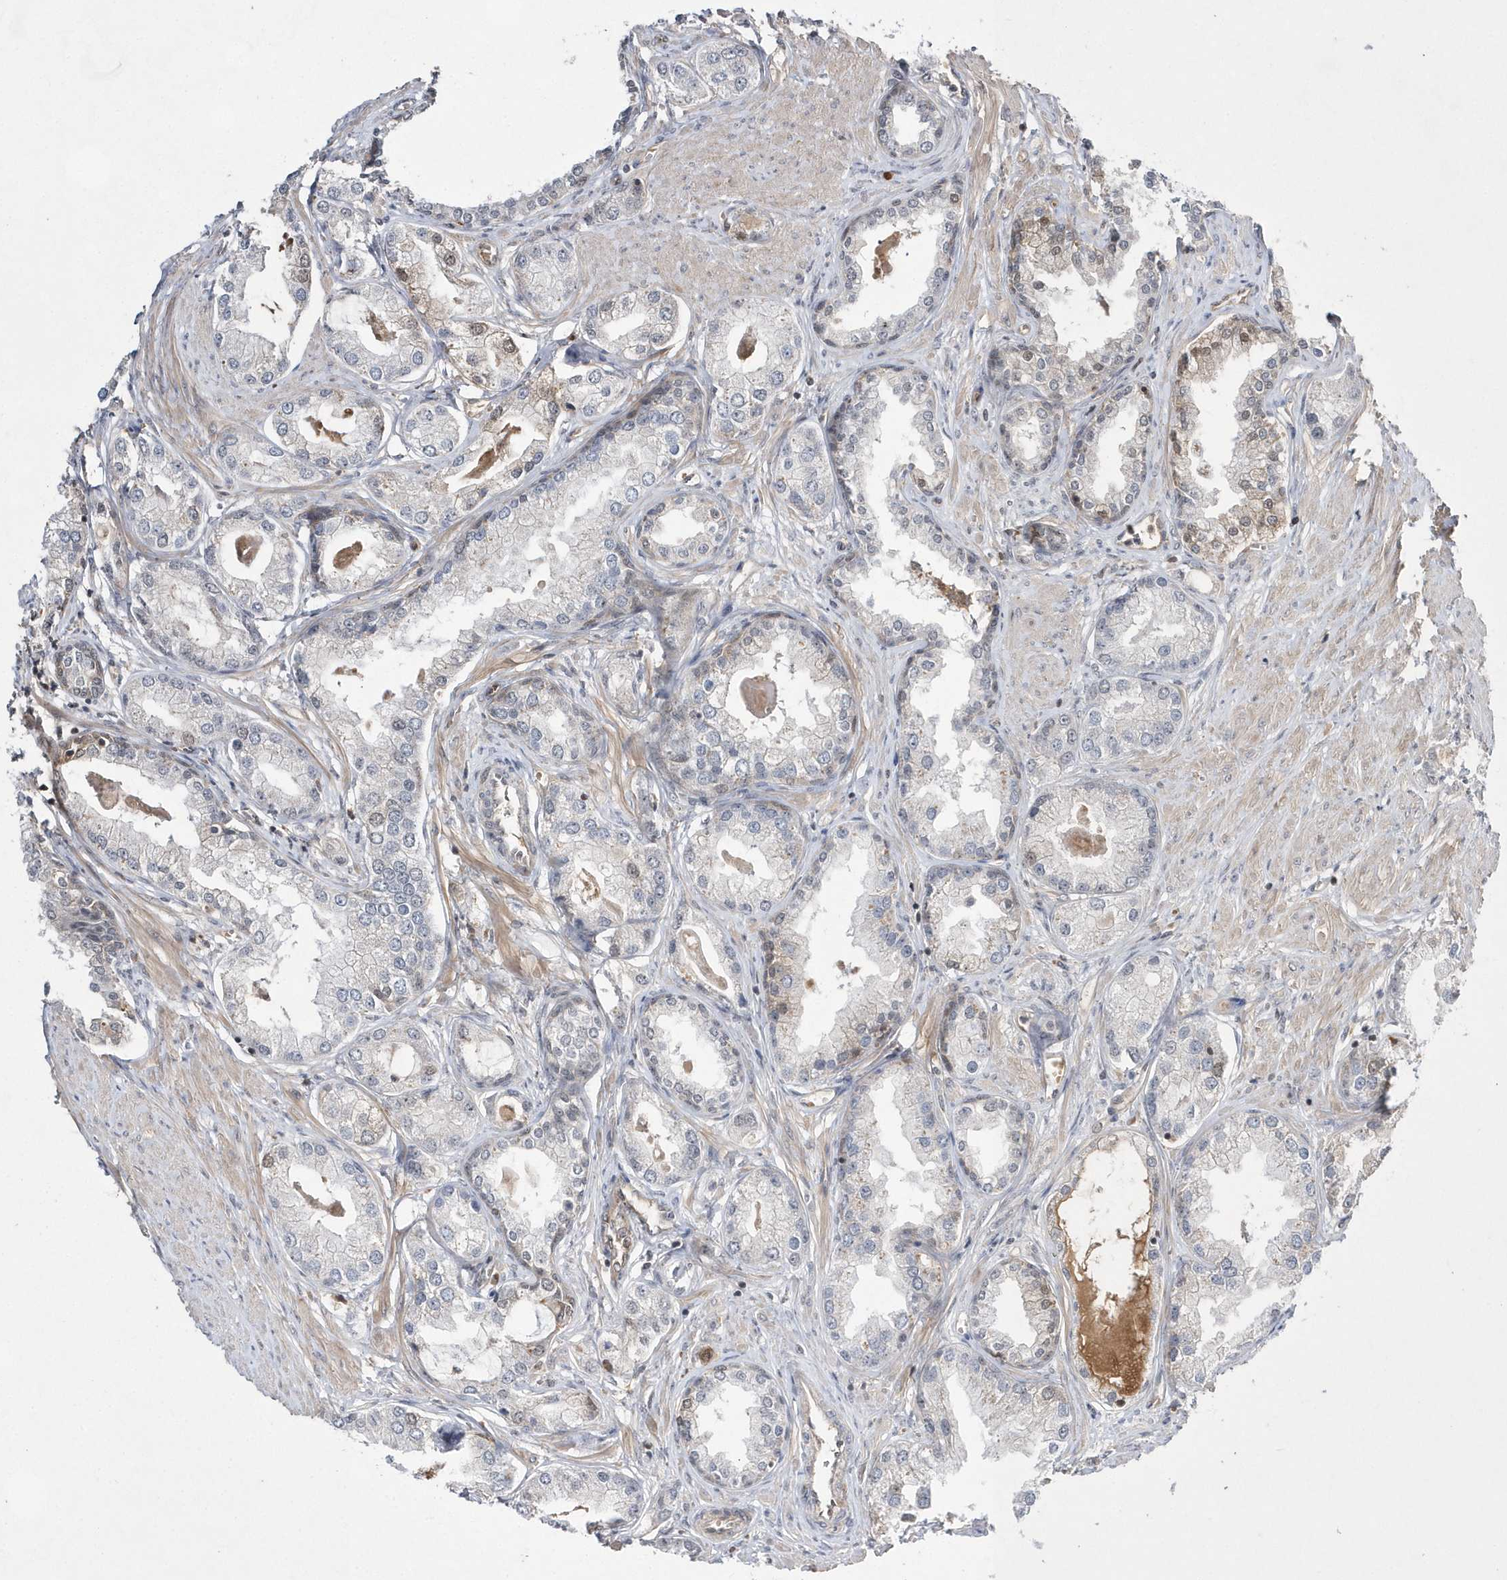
{"staining": {"intensity": "weak", "quantity": "<25%", "location": "nuclear"}, "tissue": "prostate cancer", "cell_type": "Tumor cells", "image_type": "cancer", "snomed": [{"axis": "morphology", "description": "Adenocarcinoma, Low grade"}, {"axis": "topography", "description": "Prostate"}], "caption": "This is an IHC micrograph of adenocarcinoma (low-grade) (prostate). There is no expression in tumor cells.", "gene": "TMEM132B", "patient": {"sex": "male", "age": 63}}